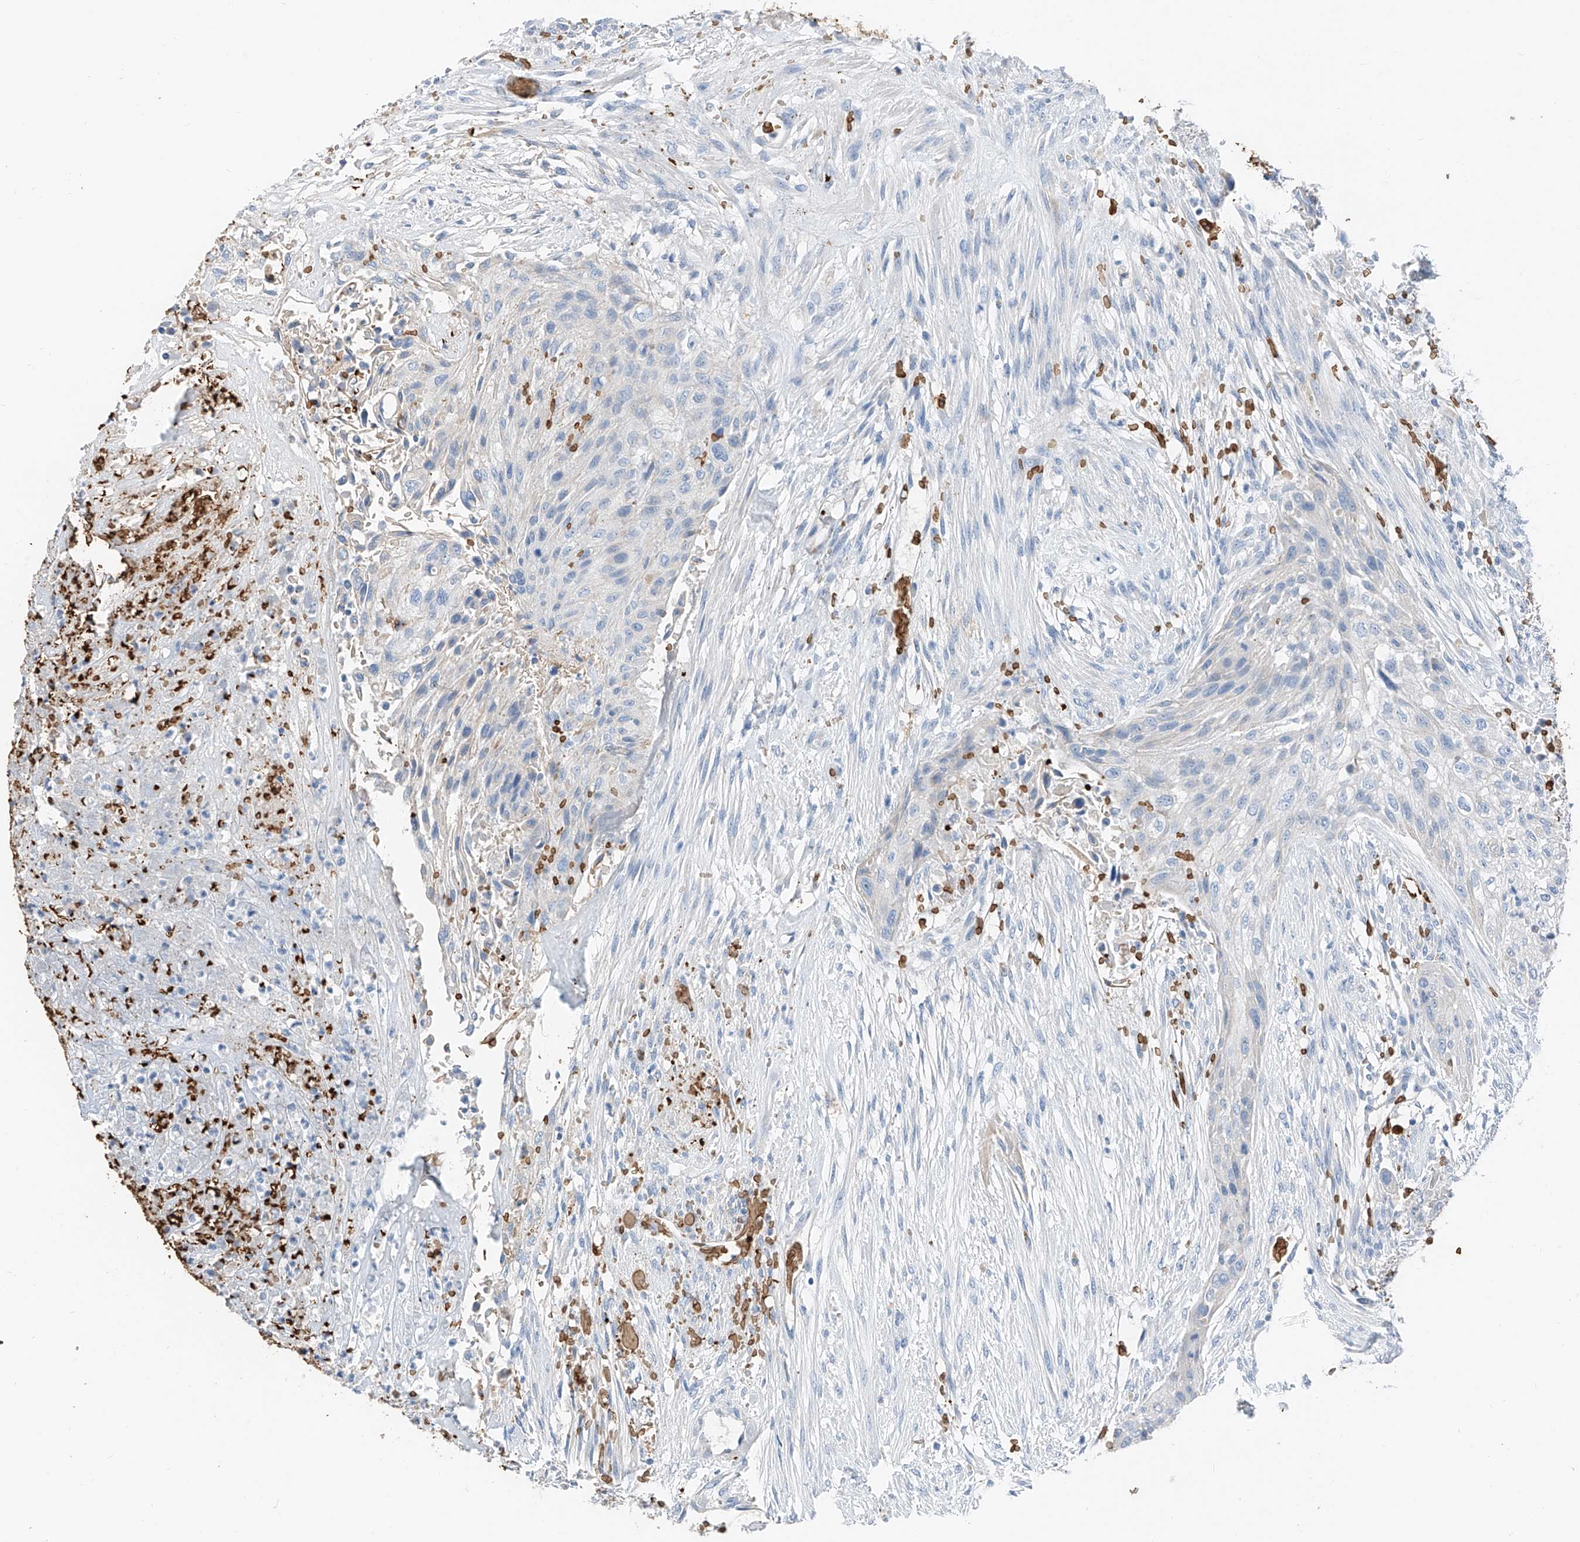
{"staining": {"intensity": "negative", "quantity": "none", "location": "none"}, "tissue": "urothelial cancer", "cell_type": "Tumor cells", "image_type": "cancer", "snomed": [{"axis": "morphology", "description": "Urothelial carcinoma, High grade"}, {"axis": "topography", "description": "Urinary bladder"}], "caption": "Tumor cells show no significant protein positivity in urothelial cancer. (DAB (3,3'-diaminobenzidine) IHC, high magnification).", "gene": "PRSS23", "patient": {"sex": "male", "age": 35}}